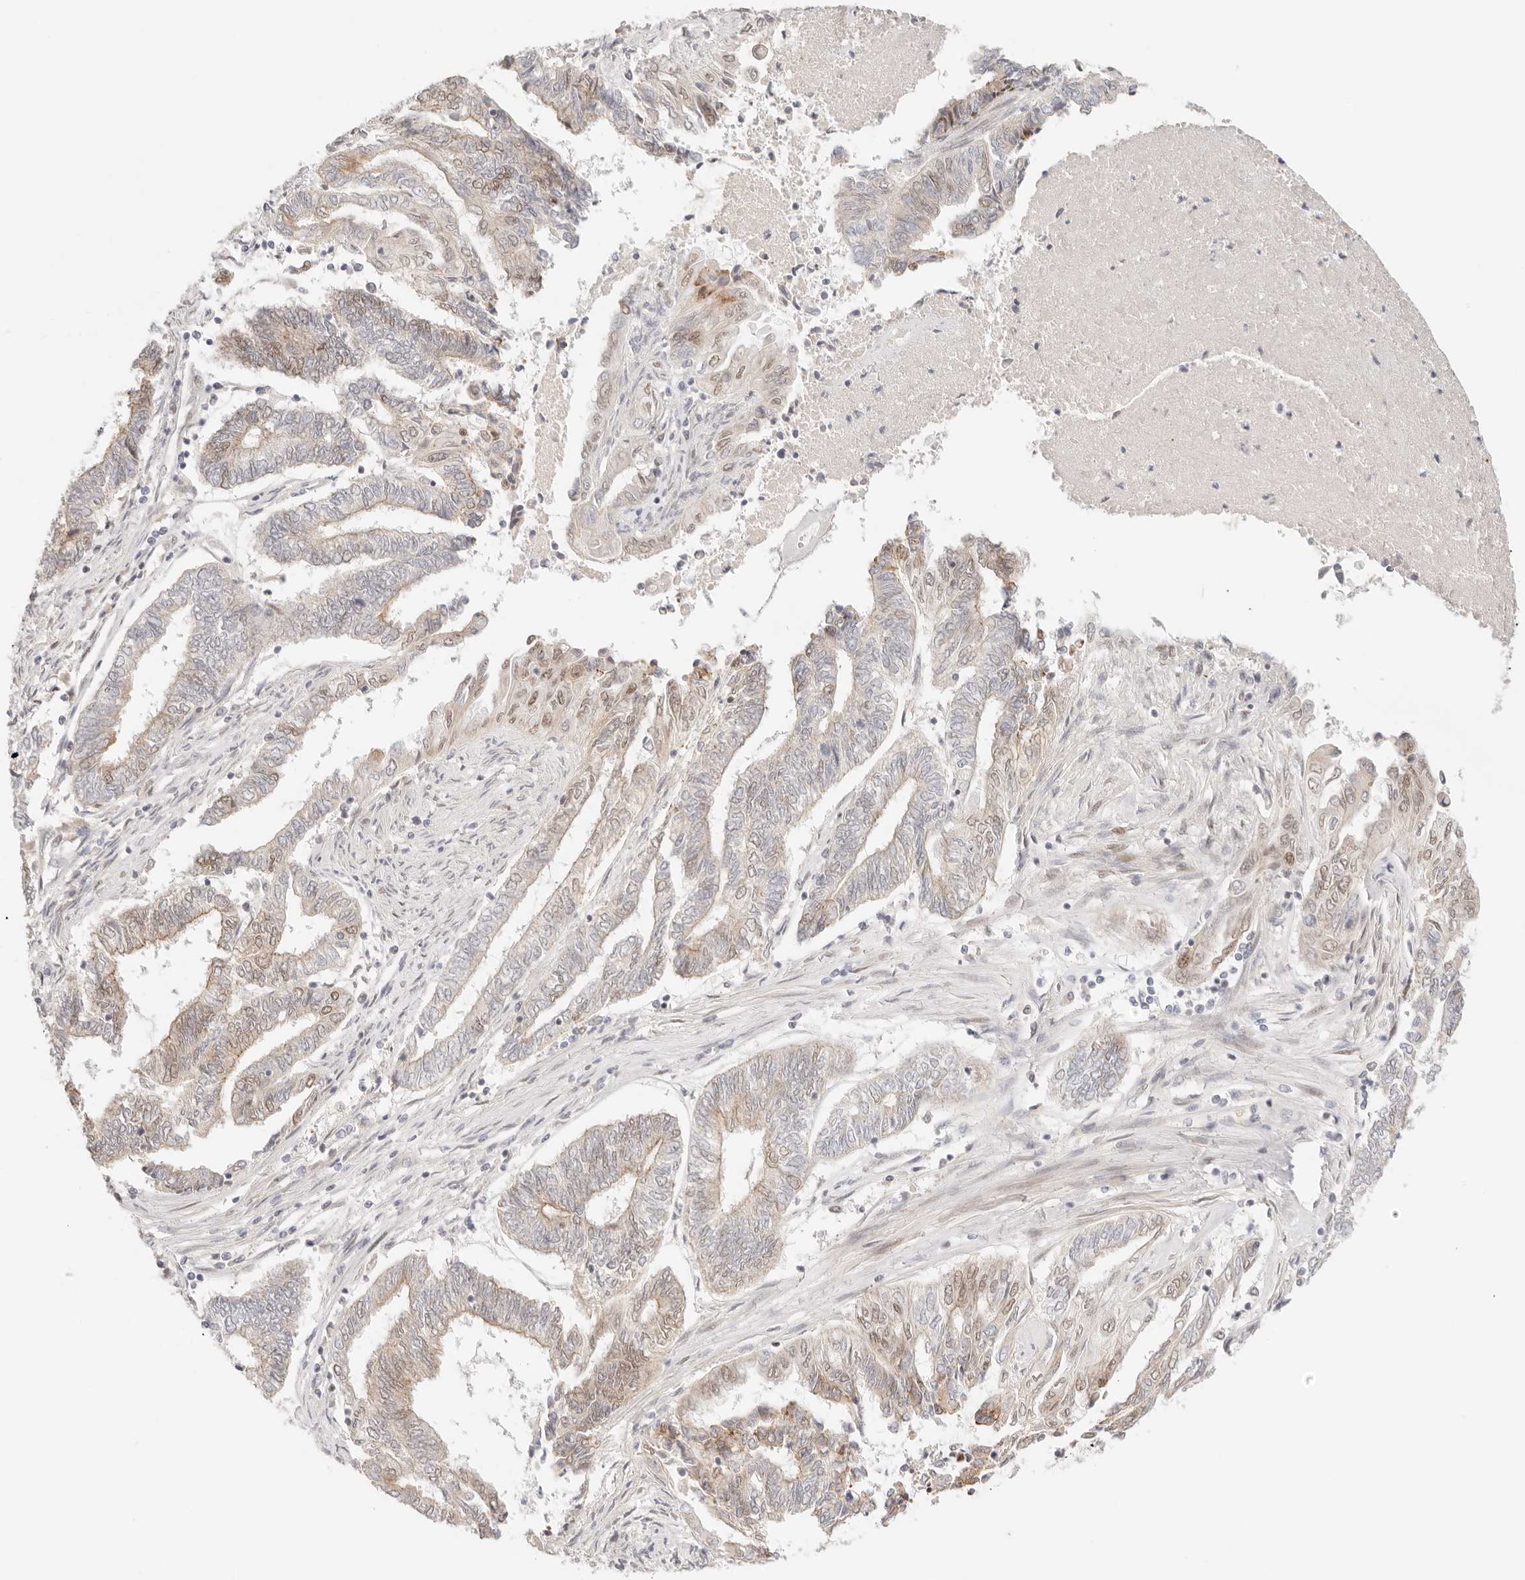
{"staining": {"intensity": "weak", "quantity": "<25%", "location": "cytoplasmic/membranous,nuclear"}, "tissue": "endometrial cancer", "cell_type": "Tumor cells", "image_type": "cancer", "snomed": [{"axis": "morphology", "description": "Adenocarcinoma, NOS"}, {"axis": "topography", "description": "Uterus"}, {"axis": "topography", "description": "Endometrium"}], "caption": "Adenocarcinoma (endometrial) was stained to show a protein in brown. There is no significant expression in tumor cells. (DAB (3,3'-diaminobenzidine) IHC with hematoxylin counter stain).", "gene": "HOXC5", "patient": {"sex": "female", "age": 70}}